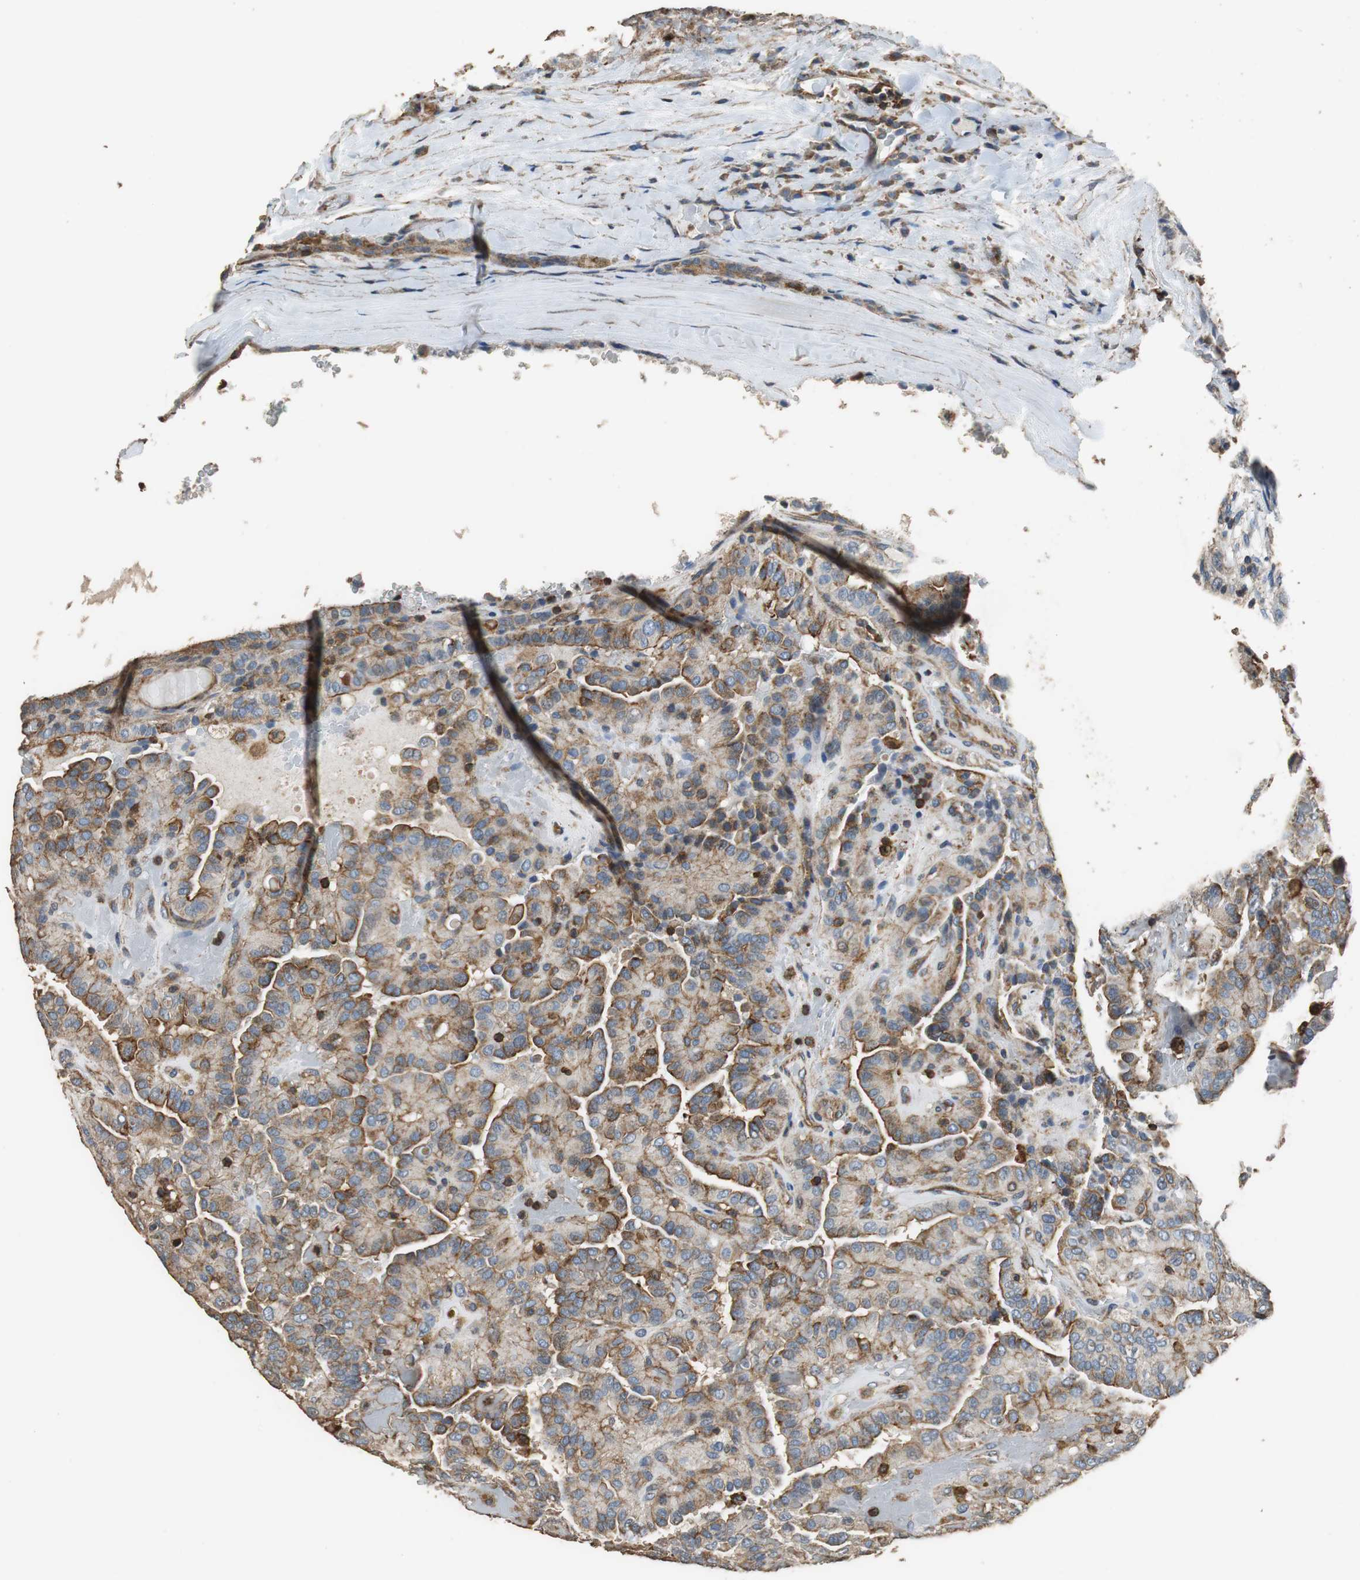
{"staining": {"intensity": "moderate", "quantity": ">75%", "location": "cytoplasmic/membranous"}, "tissue": "thyroid cancer", "cell_type": "Tumor cells", "image_type": "cancer", "snomed": [{"axis": "morphology", "description": "Papillary adenocarcinoma, NOS"}, {"axis": "topography", "description": "Thyroid gland"}], "caption": "Human thyroid papillary adenocarcinoma stained with a brown dye shows moderate cytoplasmic/membranous positive staining in about >75% of tumor cells.", "gene": "PRKRA", "patient": {"sex": "male", "age": 77}}